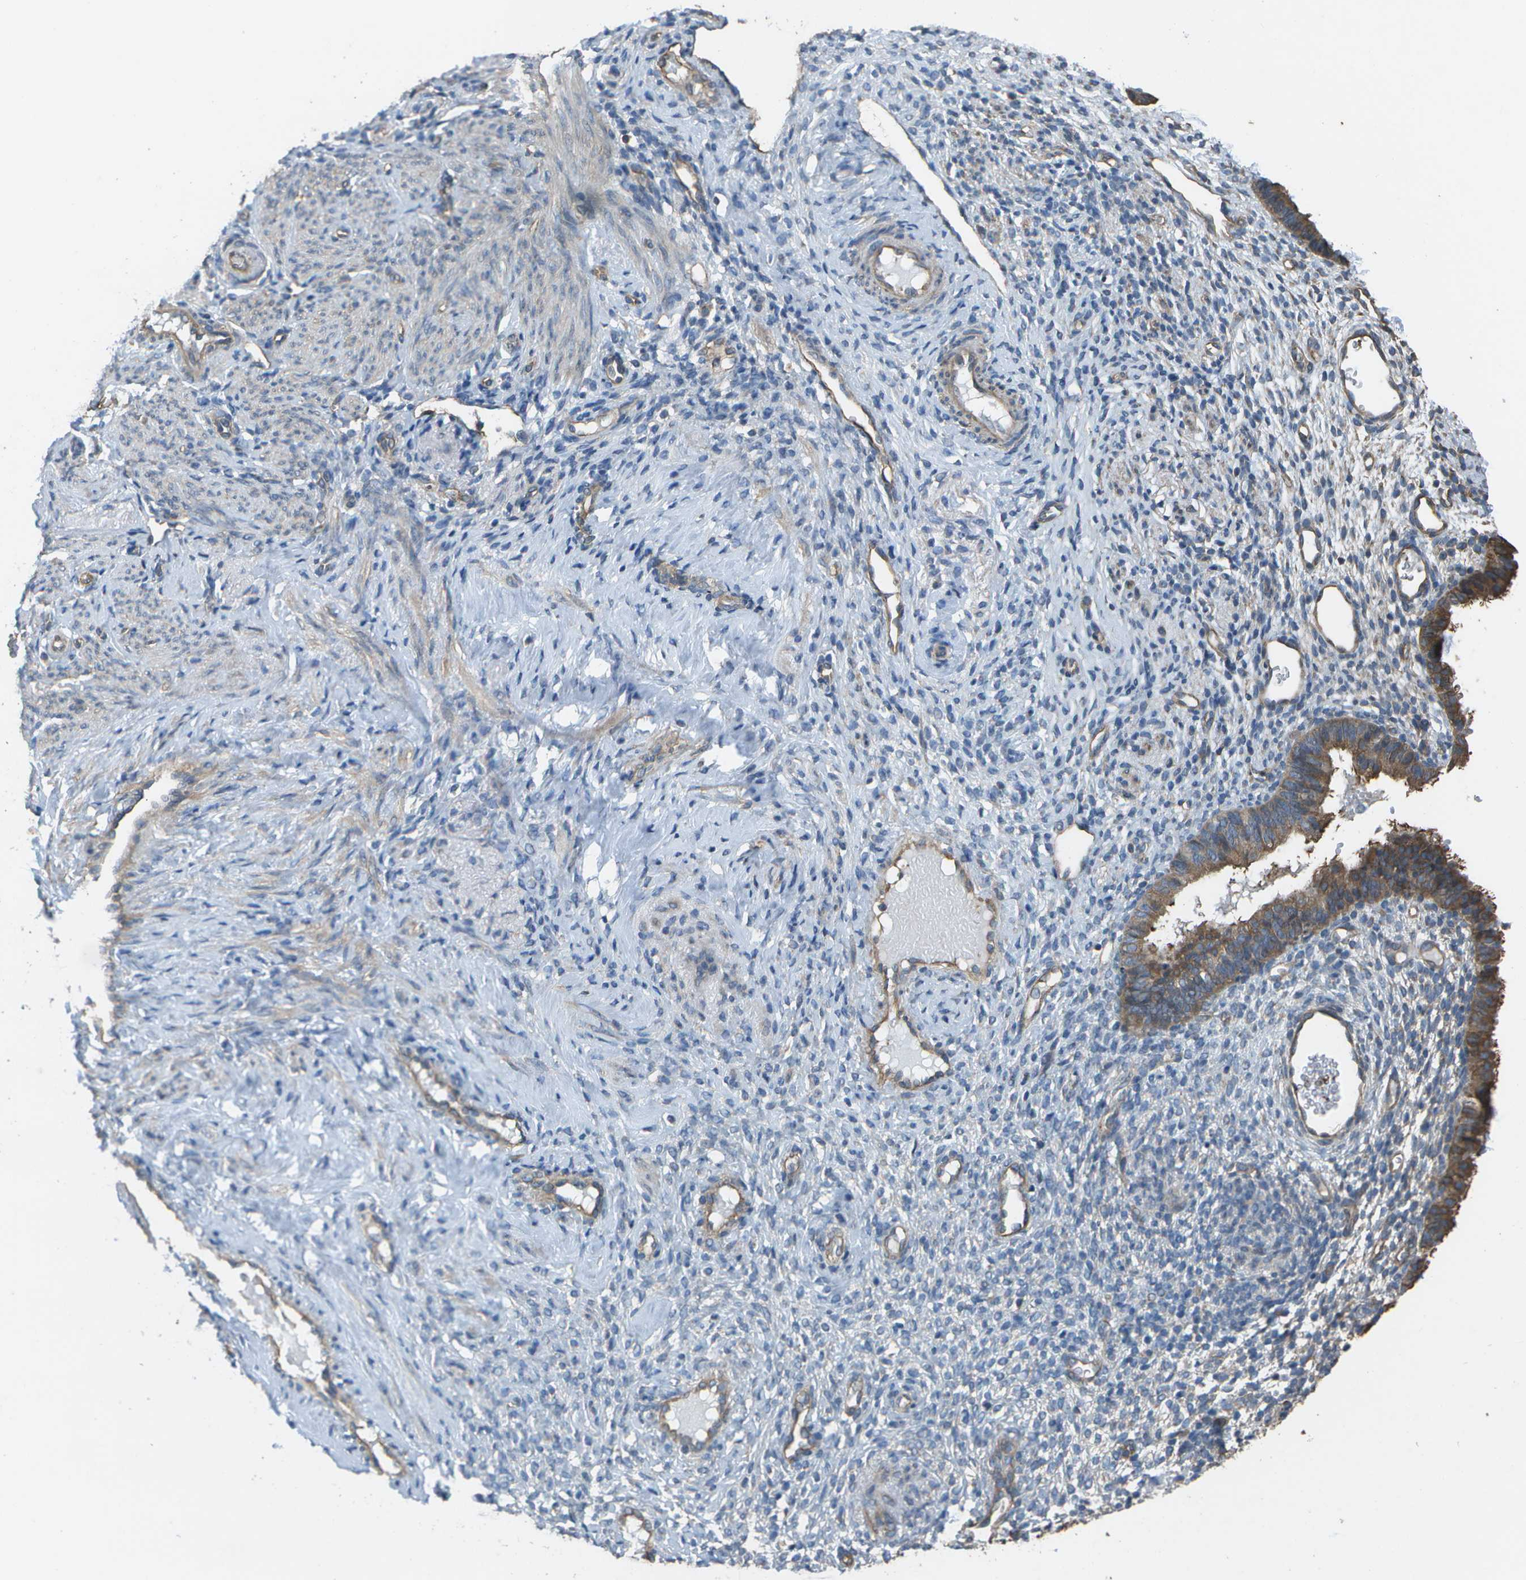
{"staining": {"intensity": "weak", "quantity": "<25%", "location": "cytoplasmic/membranous"}, "tissue": "endometrium", "cell_type": "Cells in endometrial stroma", "image_type": "normal", "snomed": [{"axis": "morphology", "description": "Normal tissue, NOS"}, {"axis": "topography", "description": "Endometrium"}], "caption": "An immunohistochemistry image of normal endometrium is shown. There is no staining in cells in endometrial stroma of endometrium.", "gene": "CLNS1A", "patient": {"sex": "female", "age": 61}}